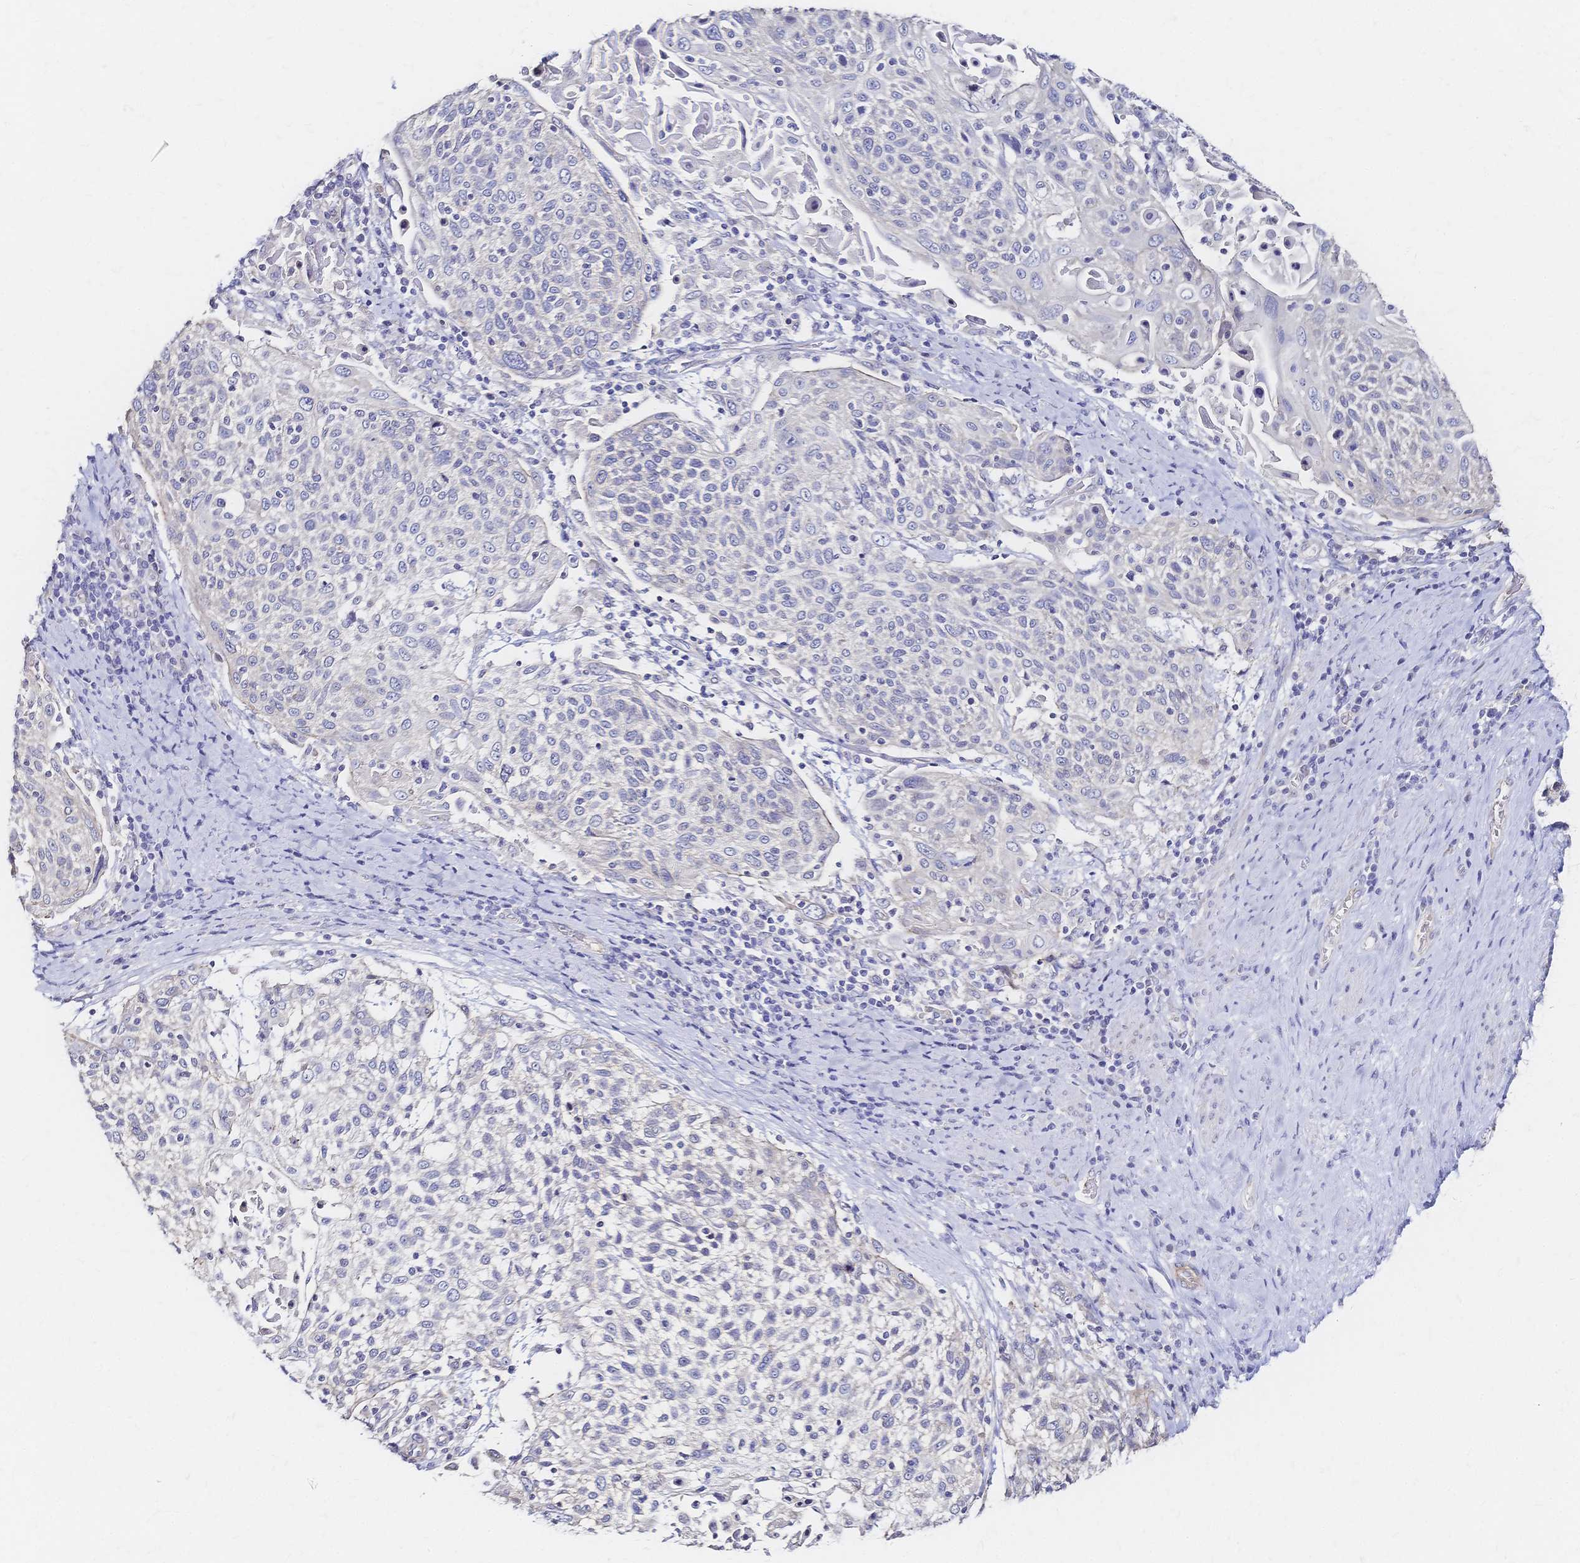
{"staining": {"intensity": "negative", "quantity": "none", "location": "none"}, "tissue": "cervical cancer", "cell_type": "Tumor cells", "image_type": "cancer", "snomed": [{"axis": "morphology", "description": "Squamous cell carcinoma, NOS"}, {"axis": "topography", "description": "Cervix"}], "caption": "Immunohistochemistry (IHC) histopathology image of cervical squamous cell carcinoma stained for a protein (brown), which displays no positivity in tumor cells. (DAB (3,3'-diaminobenzidine) immunohistochemistry (IHC) visualized using brightfield microscopy, high magnification).", "gene": "SLC5A1", "patient": {"sex": "female", "age": 61}}